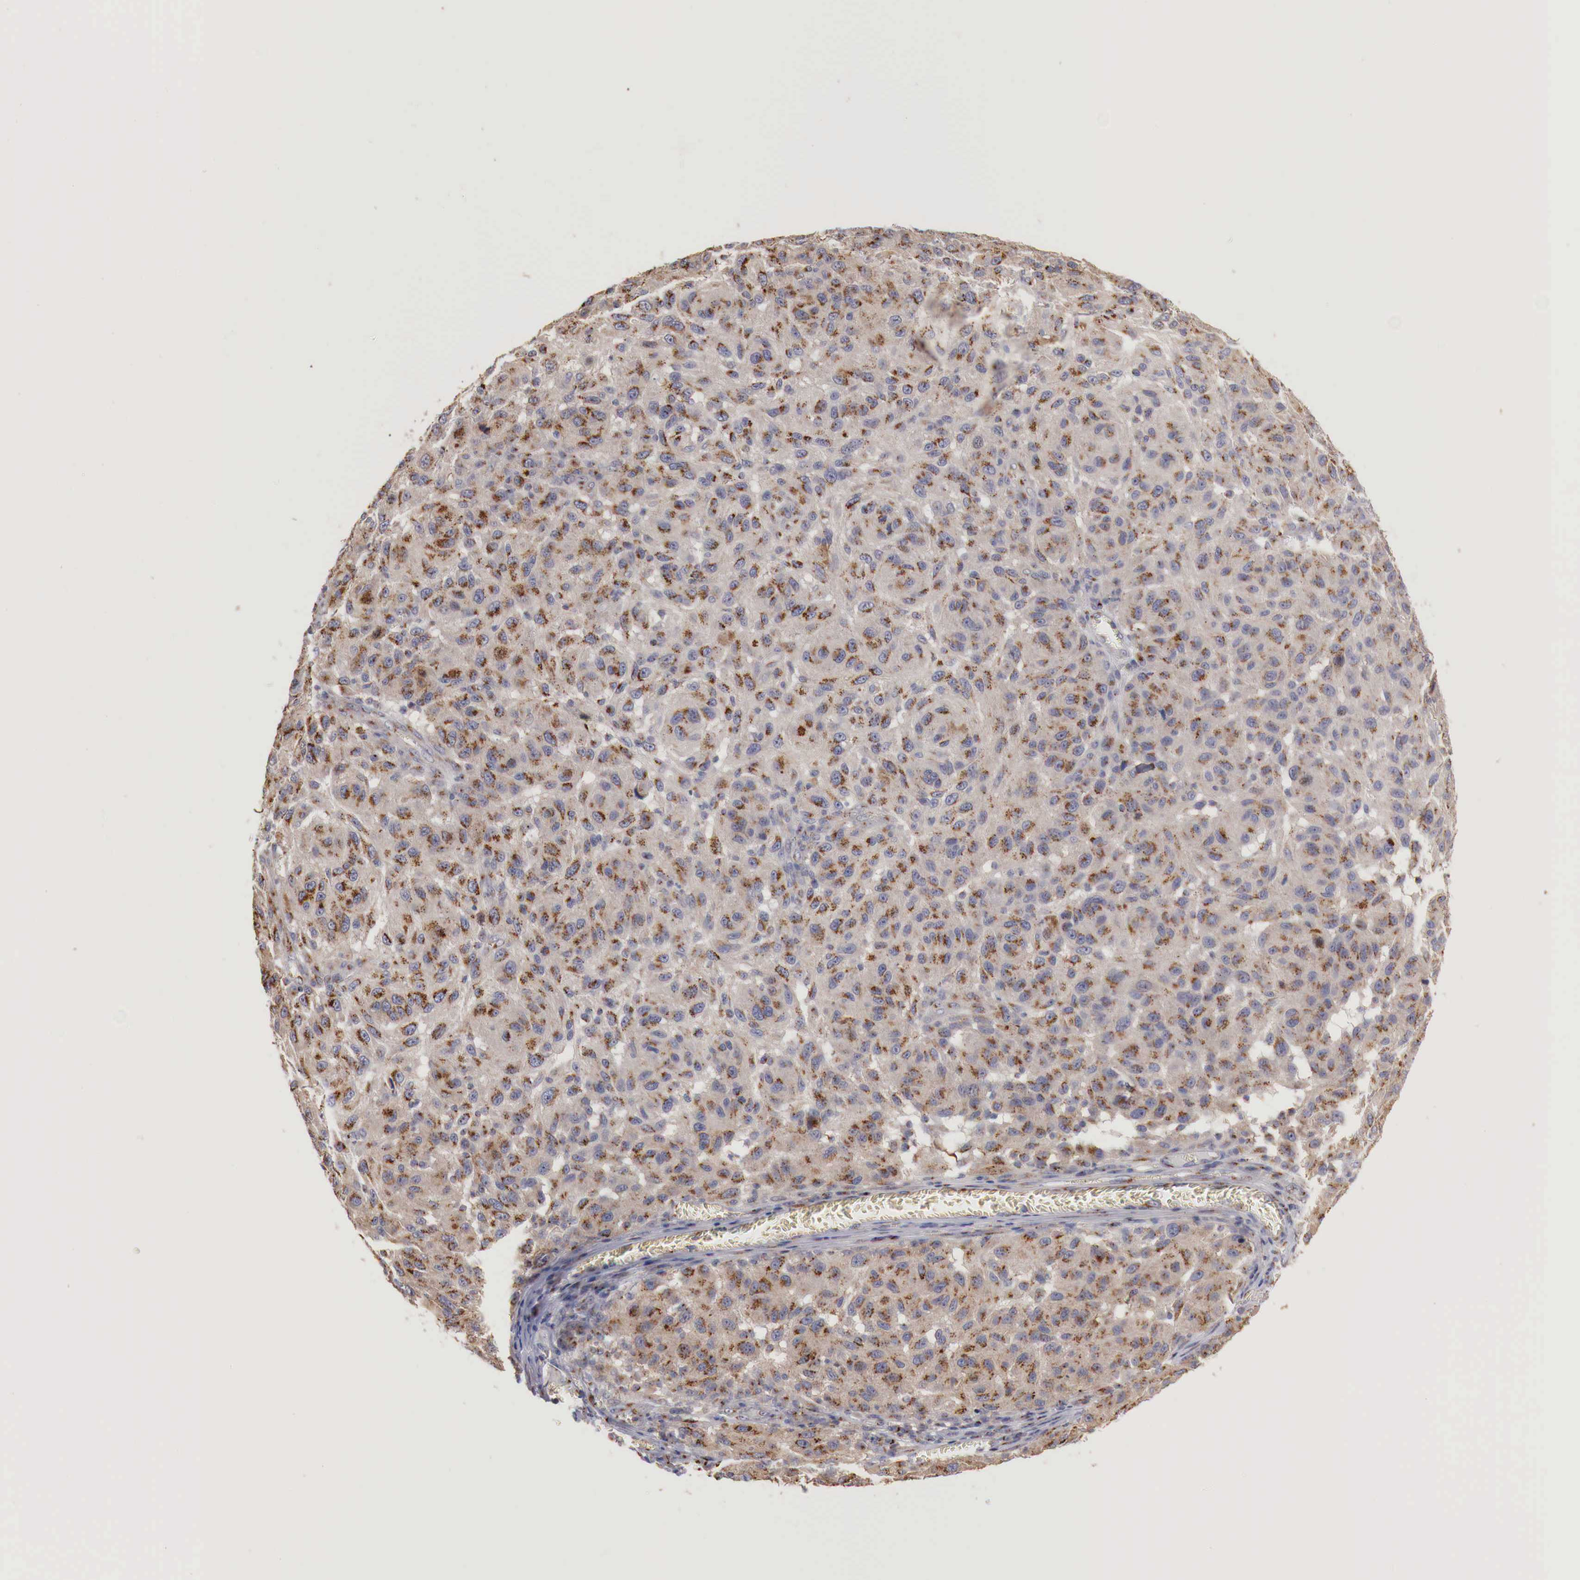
{"staining": {"intensity": "strong", "quantity": ">75%", "location": "cytoplasmic/membranous"}, "tissue": "melanoma", "cell_type": "Tumor cells", "image_type": "cancer", "snomed": [{"axis": "morphology", "description": "Malignant melanoma, NOS"}, {"axis": "topography", "description": "Skin"}], "caption": "Melanoma stained with a protein marker displays strong staining in tumor cells.", "gene": "SYAP1", "patient": {"sex": "female", "age": 77}}